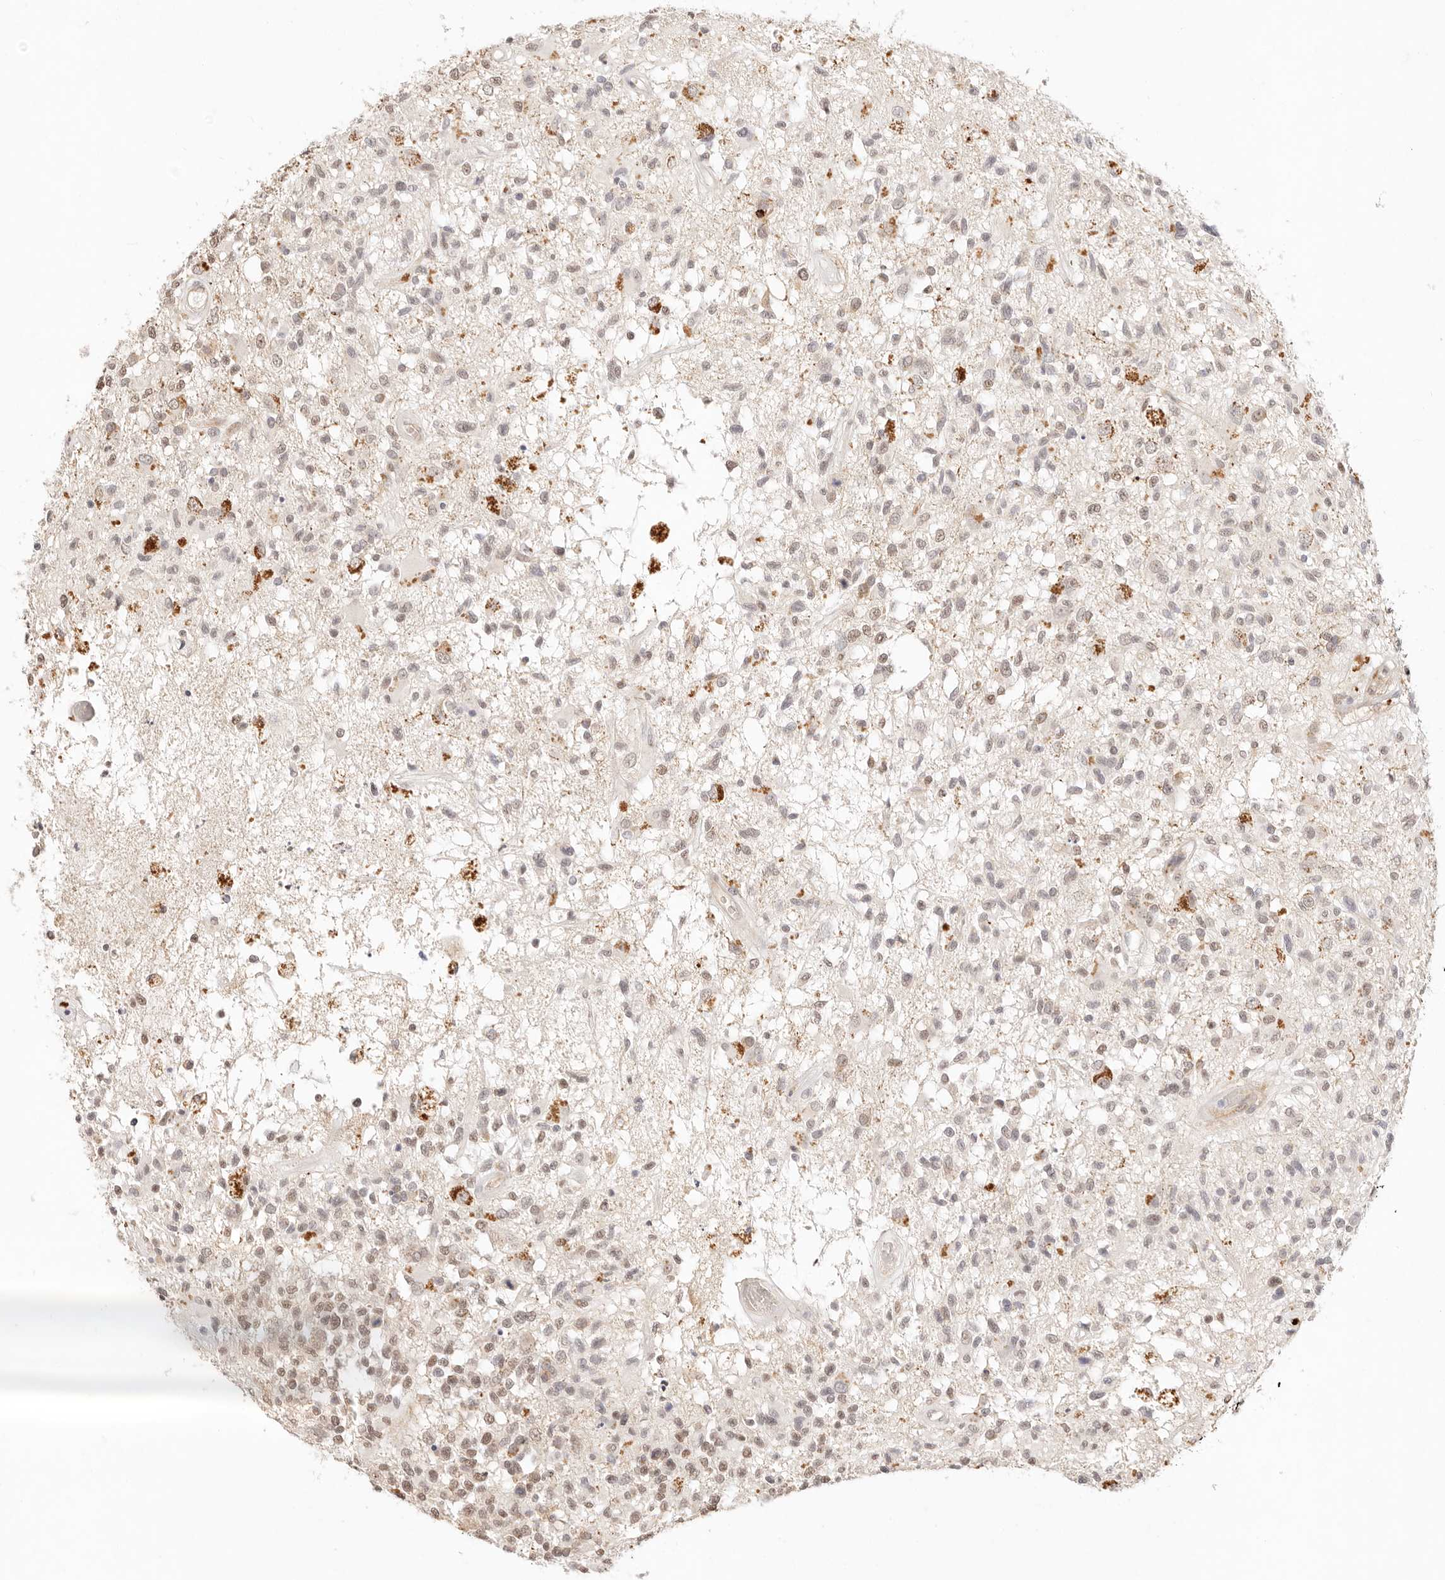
{"staining": {"intensity": "weak", "quantity": "25%-75%", "location": "nuclear"}, "tissue": "glioma", "cell_type": "Tumor cells", "image_type": "cancer", "snomed": [{"axis": "morphology", "description": "Glioma, malignant, High grade"}, {"axis": "morphology", "description": "Glioblastoma, NOS"}, {"axis": "topography", "description": "Brain"}], "caption": "Protein analysis of malignant high-grade glioma tissue exhibits weak nuclear positivity in about 25%-75% of tumor cells.", "gene": "GPR156", "patient": {"sex": "male", "age": 60}}